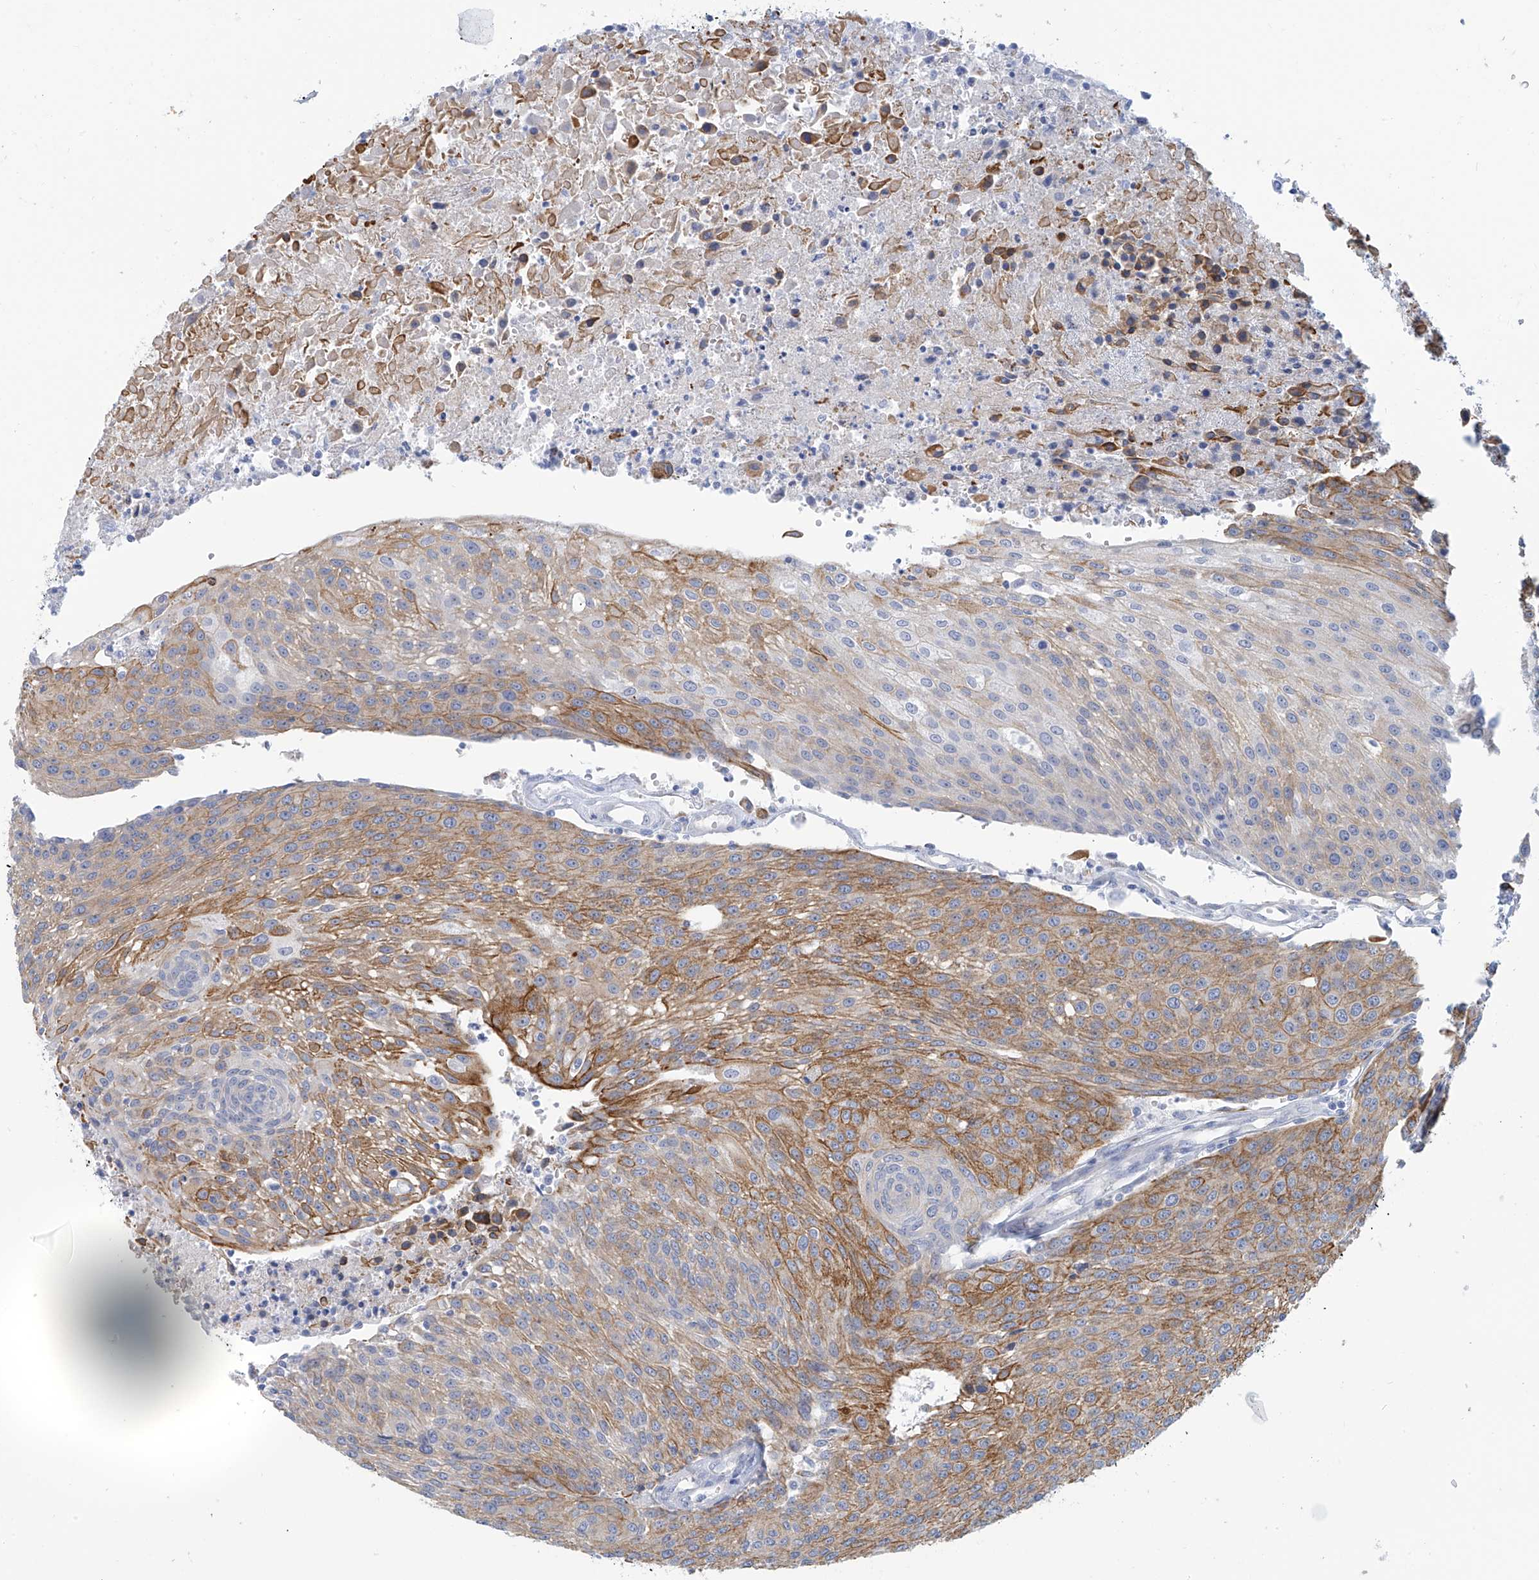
{"staining": {"intensity": "moderate", "quantity": "25%-75%", "location": "cytoplasmic/membranous"}, "tissue": "urothelial cancer", "cell_type": "Tumor cells", "image_type": "cancer", "snomed": [{"axis": "morphology", "description": "Urothelial carcinoma, High grade"}, {"axis": "topography", "description": "Urinary bladder"}], "caption": "Immunohistochemical staining of human urothelial cancer shows medium levels of moderate cytoplasmic/membranous staining in approximately 25%-75% of tumor cells.", "gene": "PIK3C2B", "patient": {"sex": "female", "age": 85}}